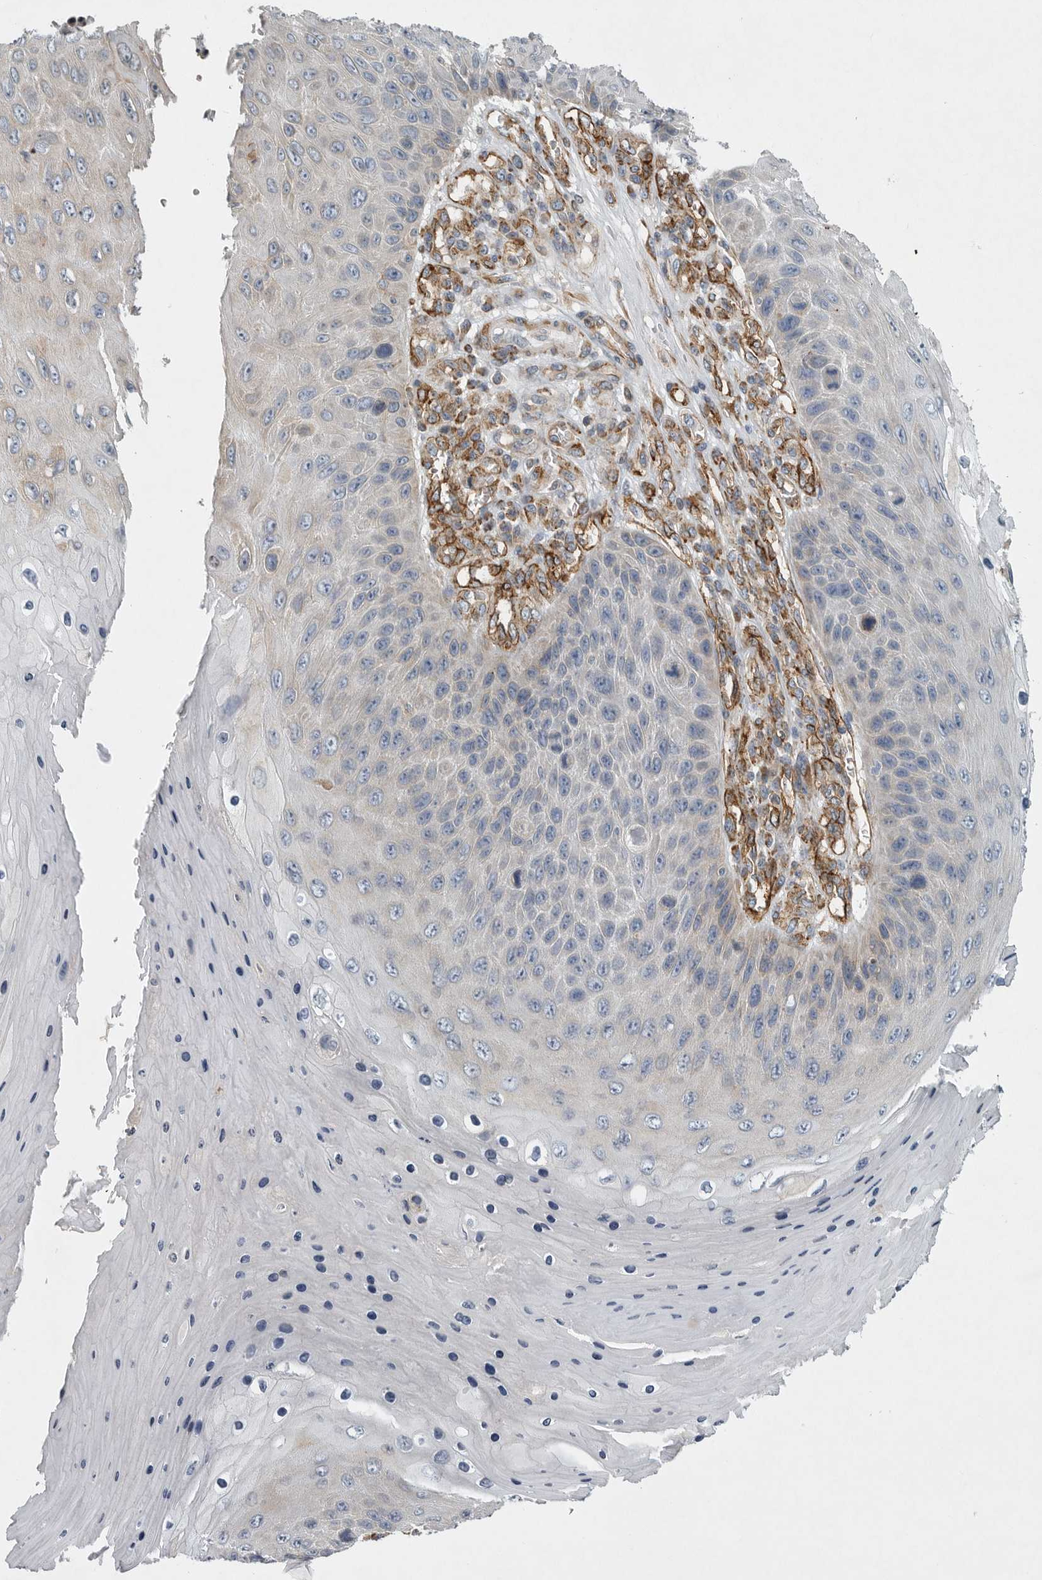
{"staining": {"intensity": "weak", "quantity": "<25%", "location": "cytoplasmic/membranous"}, "tissue": "skin cancer", "cell_type": "Tumor cells", "image_type": "cancer", "snomed": [{"axis": "morphology", "description": "Squamous cell carcinoma, NOS"}, {"axis": "topography", "description": "Skin"}], "caption": "DAB immunohistochemical staining of human skin cancer reveals no significant staining in tumor cells.", "gene": "MINPP1", "patient": {"sex": "female", "age": 88}}